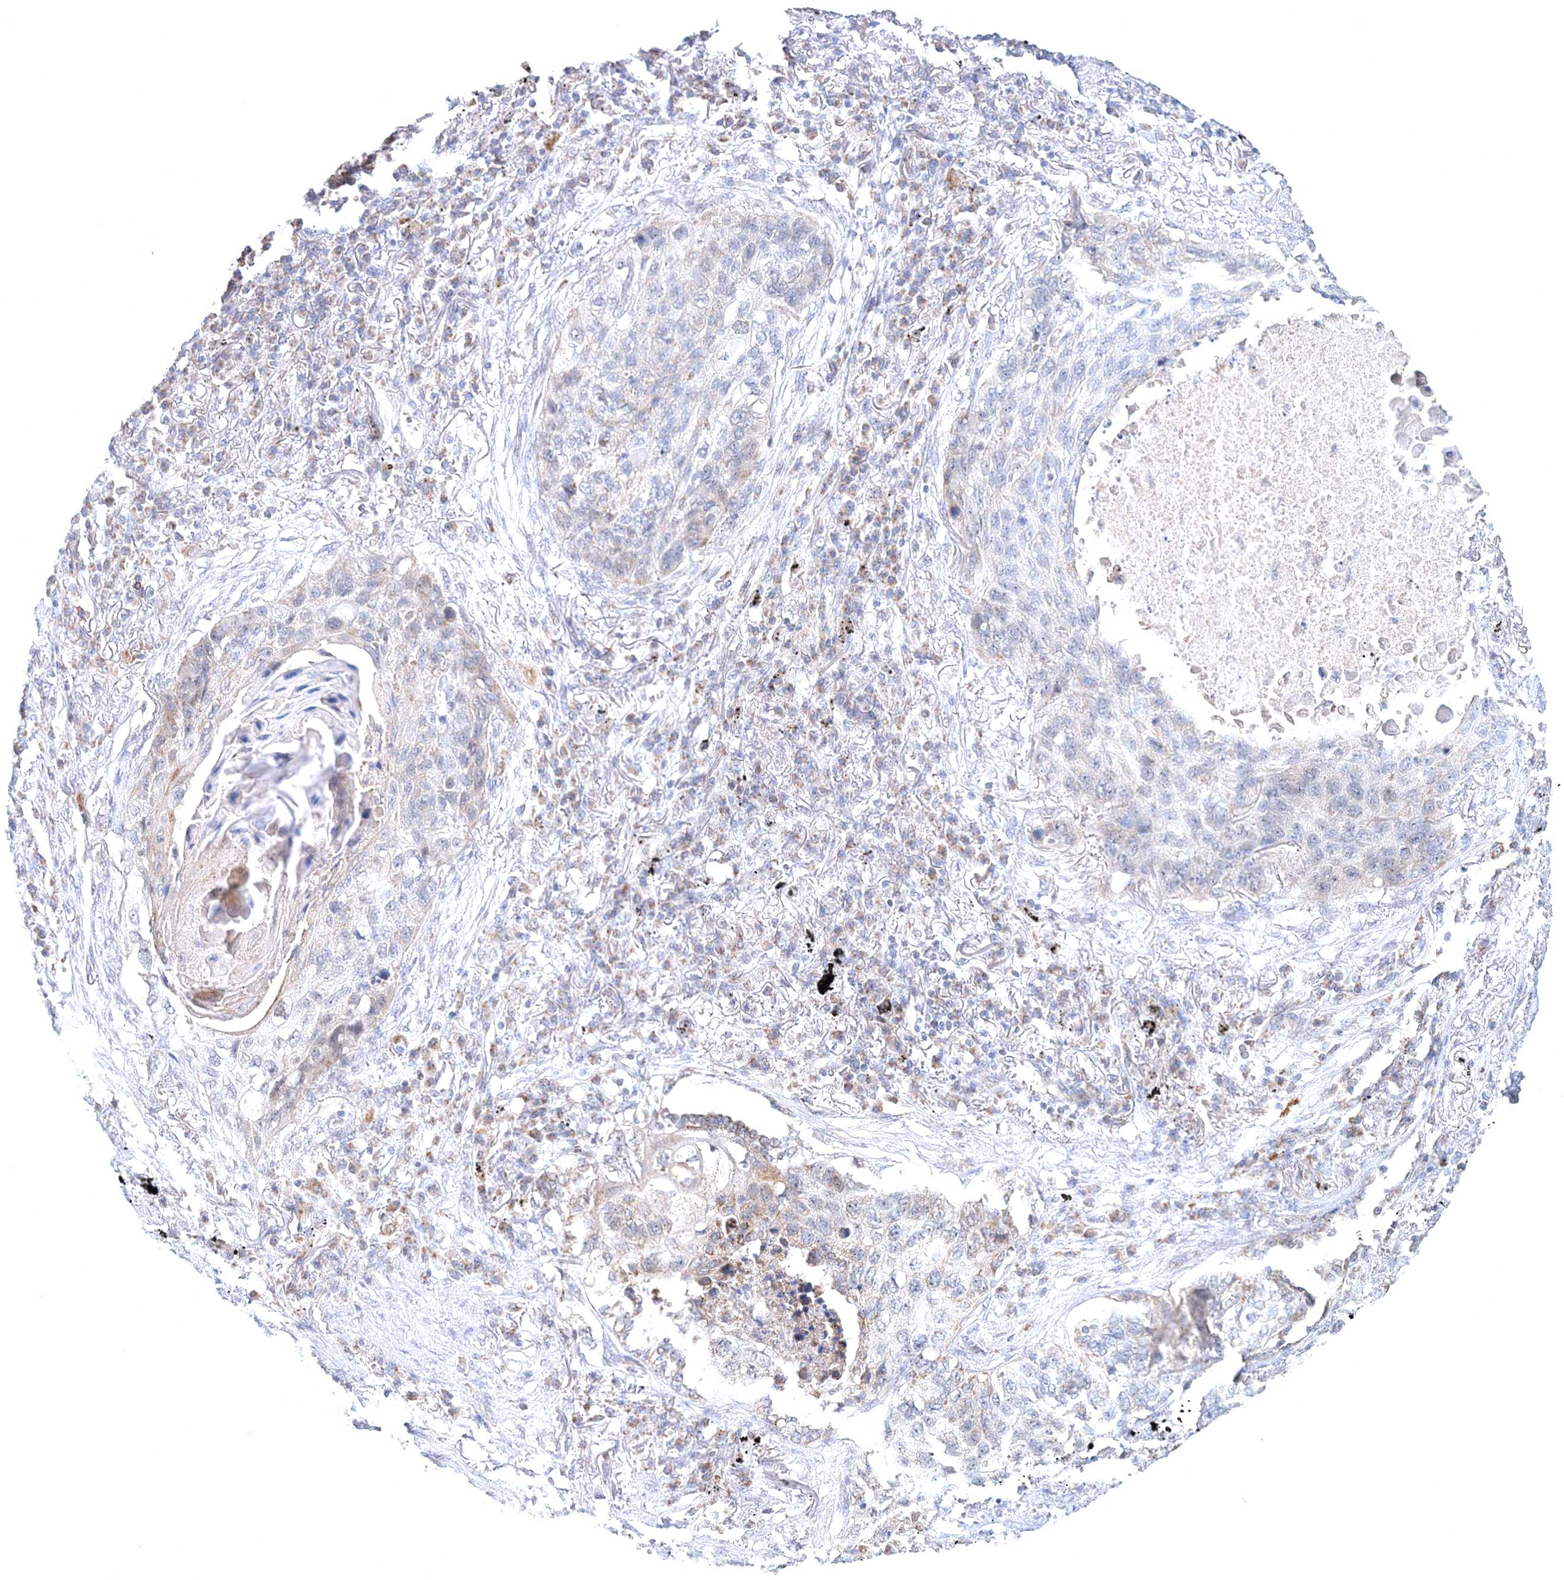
{"staining": {"intensity": "negative", "quantity": "none", "location": "none"}, "tissue": "lung cancer", "cell_type": "Tumor cells", "image_type": "cancer", "snomed": [{"axis": "morphology", "description": "Squamous cell carcinoma, NOS"}, {"axis": "topography", "description": "Lung"}], "caption": "A high-resolution image shows immunohistochemistry (IHC) staining of lung squamous cell carcinoma, which shows no significant expression in tumor cells.", "gene": "RNF150", "patient": {"sex": "female", "age": 63}}